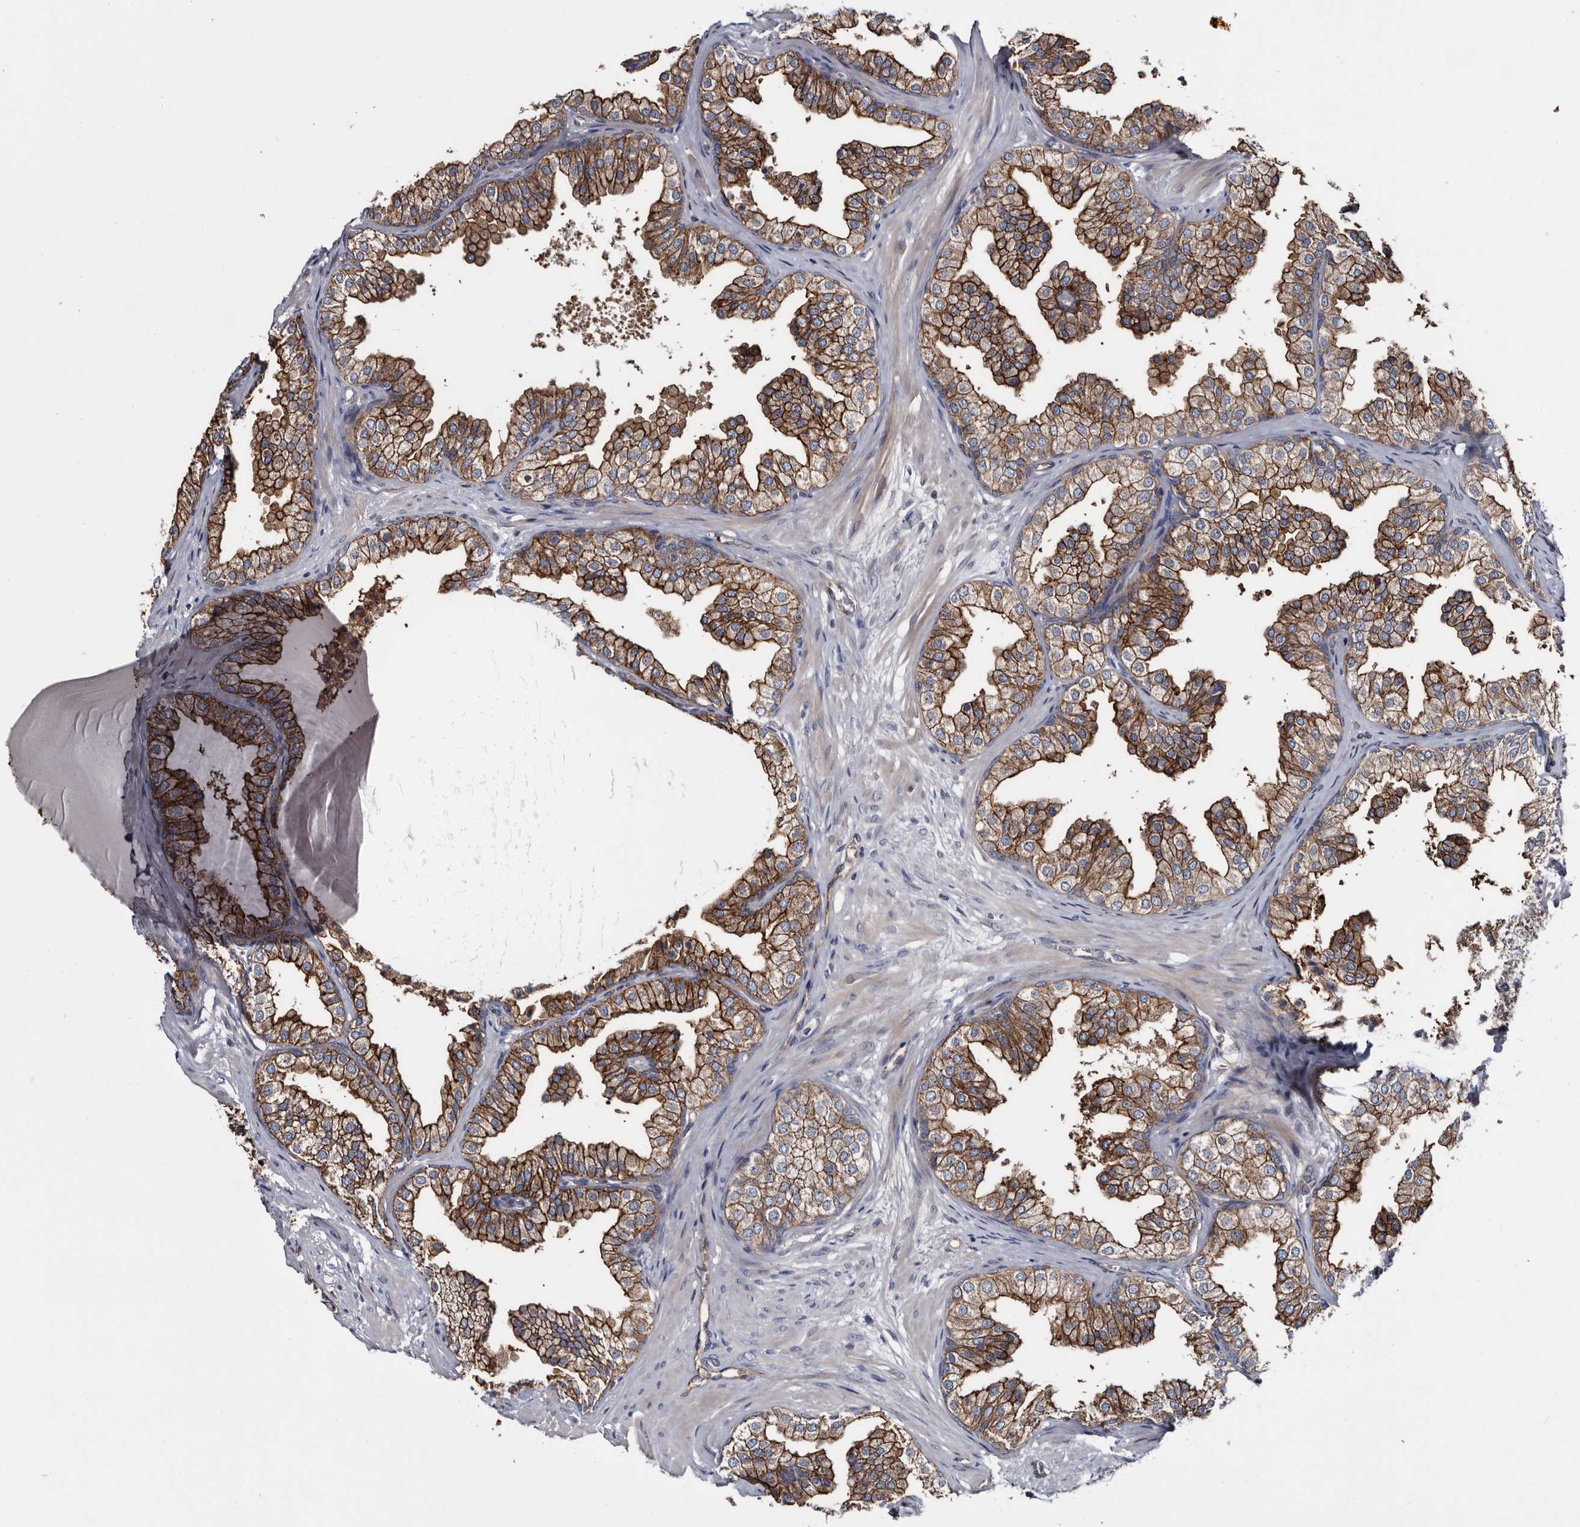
{"staining": {"intensity": "strong", "quantity": ">75%", "location": "cytoplasmic/membranous"}, "tissue": "prostate", "cell_type": "Glandular cells", "image_type": "normal", "snomed": [{"axis": "morphology", "description": "Normal tissue, NOS"}, {"axis": "topography", "description": "Prostate"}], "caption": "Immunohistochemical staining of benign human prostate displays >75% levels of strong cytoplasmic/membranous protein expression in approximately >75% of glandular cells. (Stains: DAB (3,3'-diaminobenzidine) in brown, nuclei in blue, Microscopy: brightfield microscopy at high magnification).", "gene": "TSPAN17", "patient": {"sex": "male", "age": 48}}